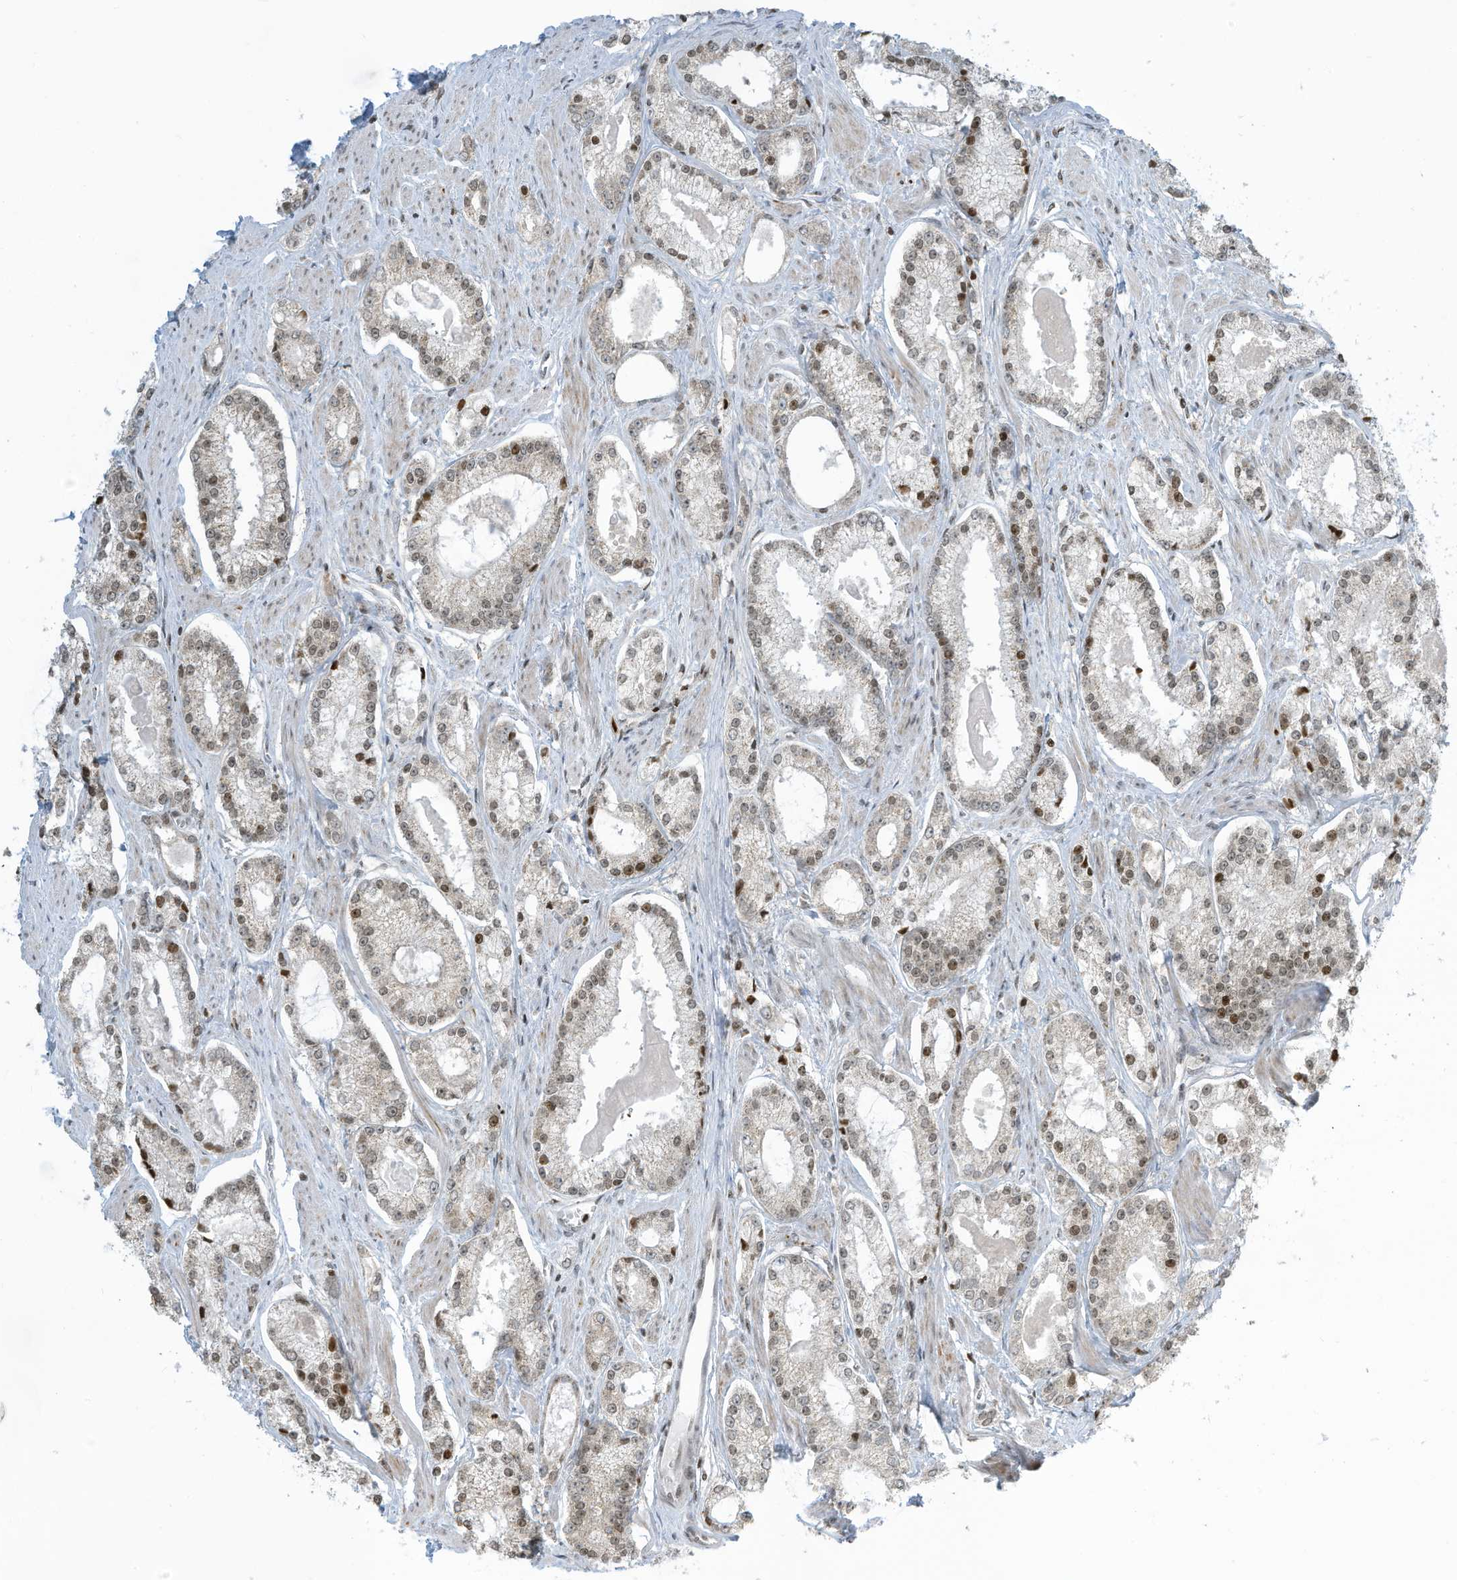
{"staining": {"intensity": "weak", "quantity": "25%-75%", "location": "nuclear"}, "tissue": "prostate cancer", "cell_type": "Tumor cells", "image_type": "cancer", "snomed": [{"axis": "morphology", "description": "Adenocarcinoma, Low grade"}, {"axis": "topography", "description": "Prostate"}], "caption": "Immunohistochemical staining of human prostate cancer exhibits weak nuclear protein staining in about 25%-75% of tumor cells. The protein is shown in brown color, while the nuclei are stained blue.", "gene": "ADI1", "patient": {"sex": "male", "age": 54}}